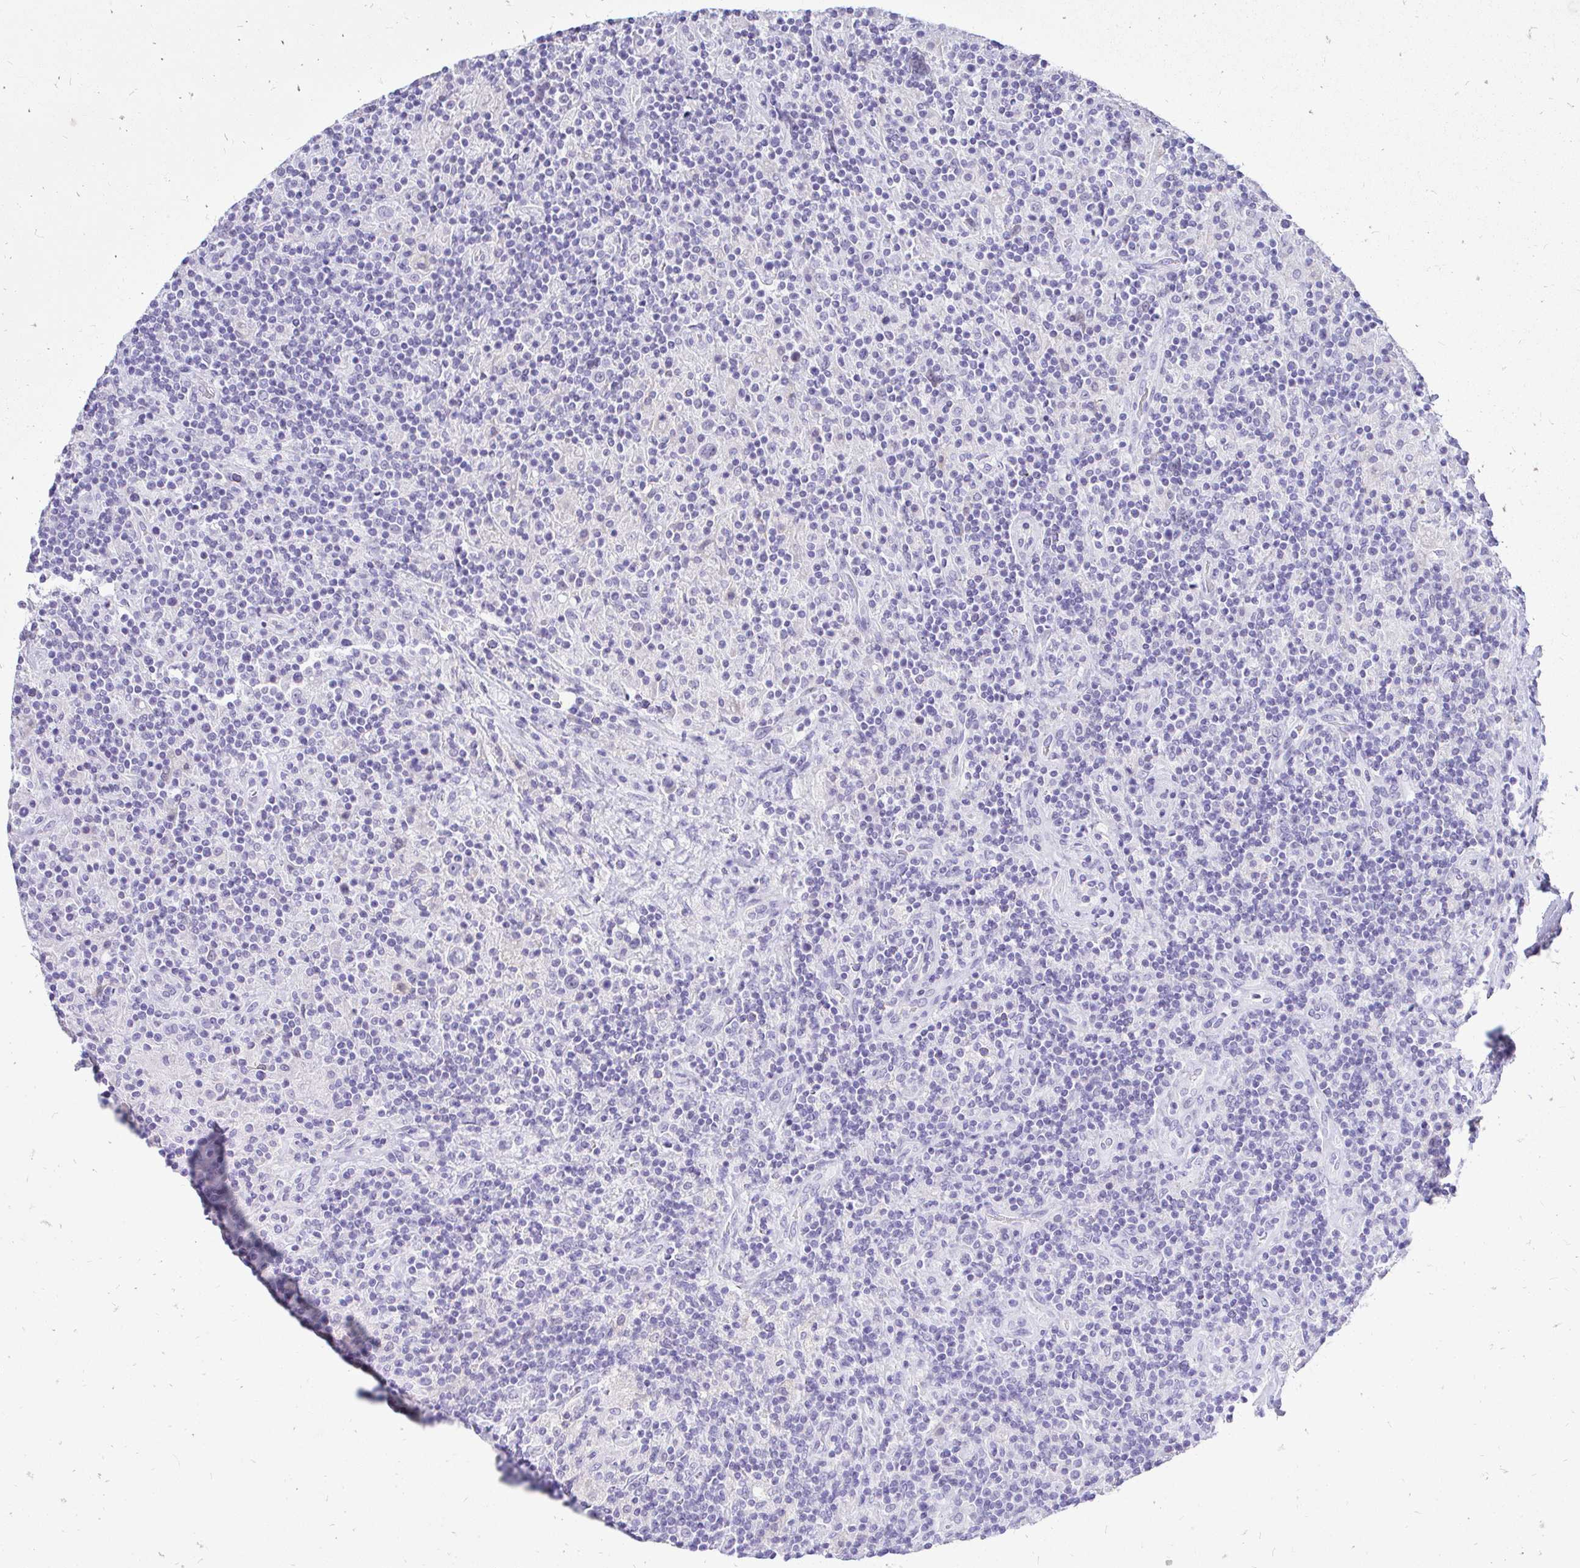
{"staining": {"intensity": "negative", "quantity": "none", "location": "none"}, "tissue": "lymphoma", "cell_type": "Tumor cells", "image_type": "cancer", "snomed": [{"axis": "morphology", "description": "Hodgkin's disease, NOS"}, {"axis": "topography", "description": "Lymph node"}], "caption": "The IHC image has no significant staining in tumor cells of Hodgkin's disease tissue. Brightfield microscopy of immunohistochemistry (IHC) stained with DAB (3,3'-diaminobenzidine) (brown) and hematoxylin (blue), captured at high magnification.", "gene": "FATE1", "patient": {"sex": "male", "age": 70}}